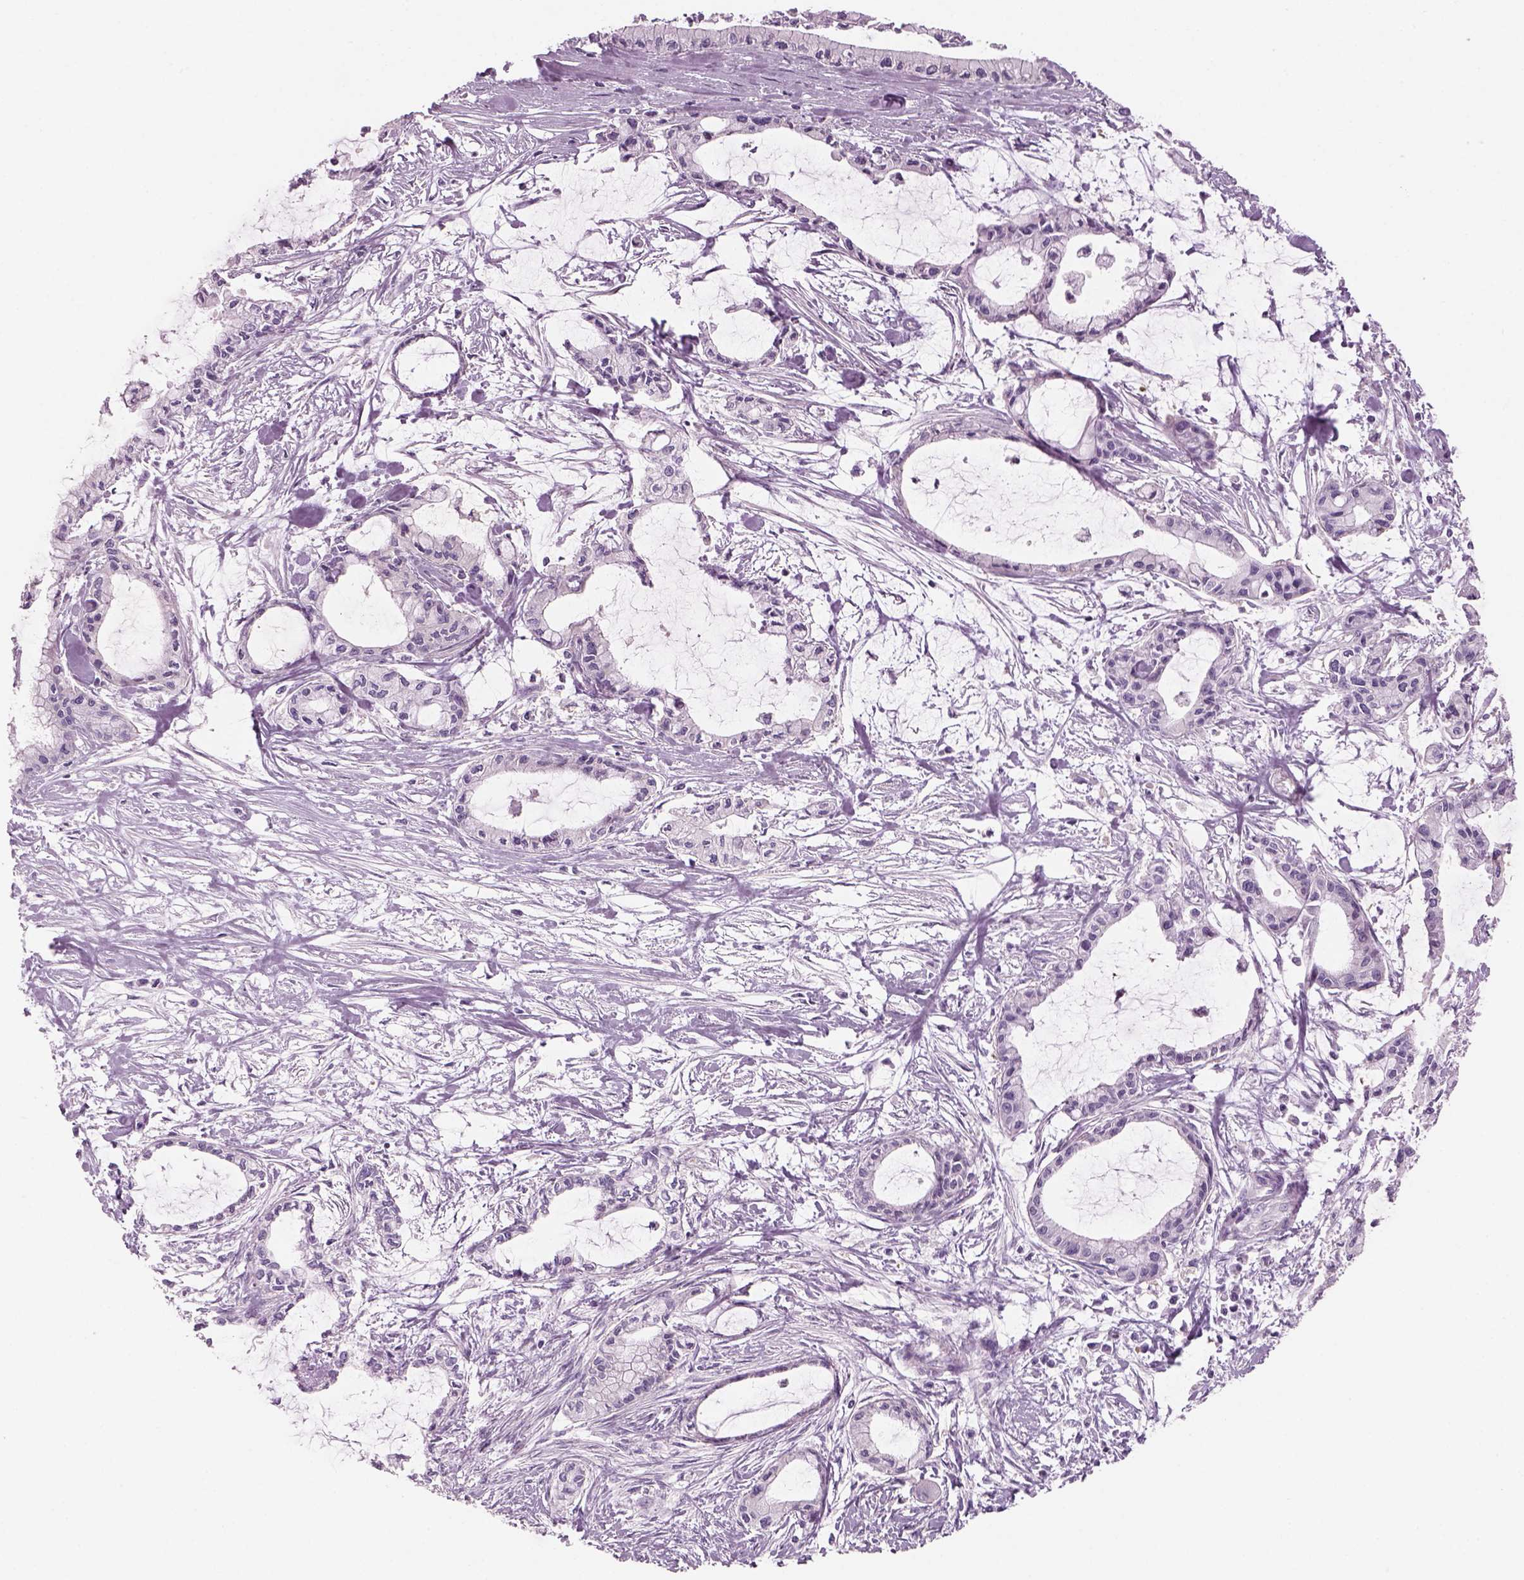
{"staining": {"intensity": "negative", "quantity": "none", "location": "none"}, "tissue": "pancreatic cancer", "cell_type": "Tumor cells", "image_type": "cancer", "snomed": [{"axis": "morphology", "description": "Adenocarcinoma, NOS"}, {"axis": "topography", "description": "Pancreas"}], "caption": "Immunohistochemistry histopathology image of neoplastic tissue: pancreatic cancer (adenocarcinoma) stained with DAB (3,3'-diaminobenzidine) demonstrates no significant protein staining in tumor cells.", "gene": "SLC1A7", "patient": {"sex": "male", "age": 48}}